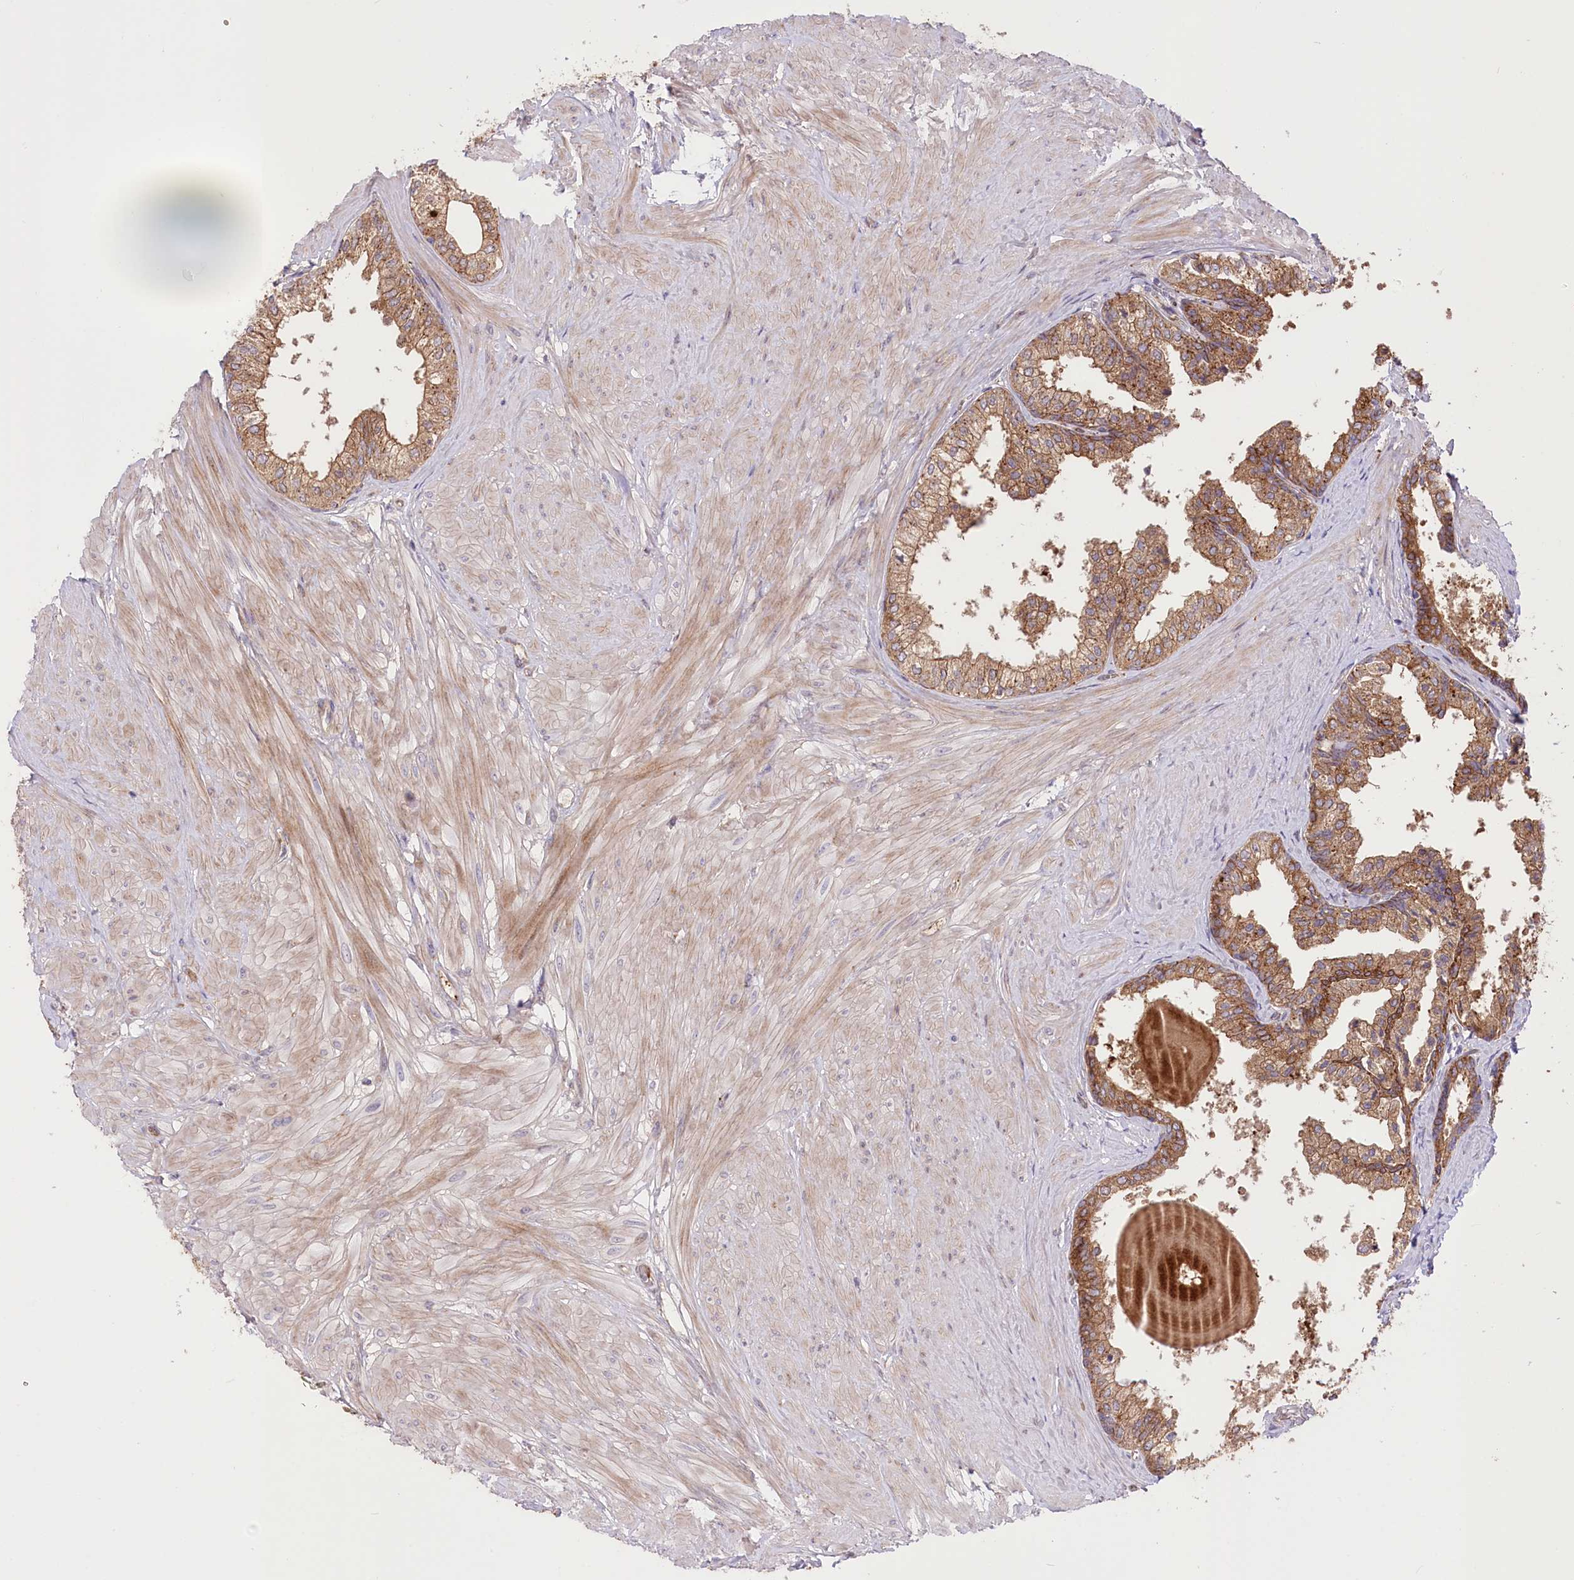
{"staining": {"intensity": "moderate", "quantity": ">75%", "location": "cytoplasmic/membranous"}, "tissue": "prostate", "cell_type": "Glandular cells", "image_type": "normal", "snomed": [{"axis": "morphology", "description": "Normal tissue, NOS"}, {"axis": "topography", "description": "Prostate"}], "caption": "Brown immunohistochemical staining in unremarkable human prostate displays moderate cytoplasmic/membranous positivity in about >75% of glandular cells.", "gene": "TRUB1", "patient": {"sex": "male", "age": 48}}